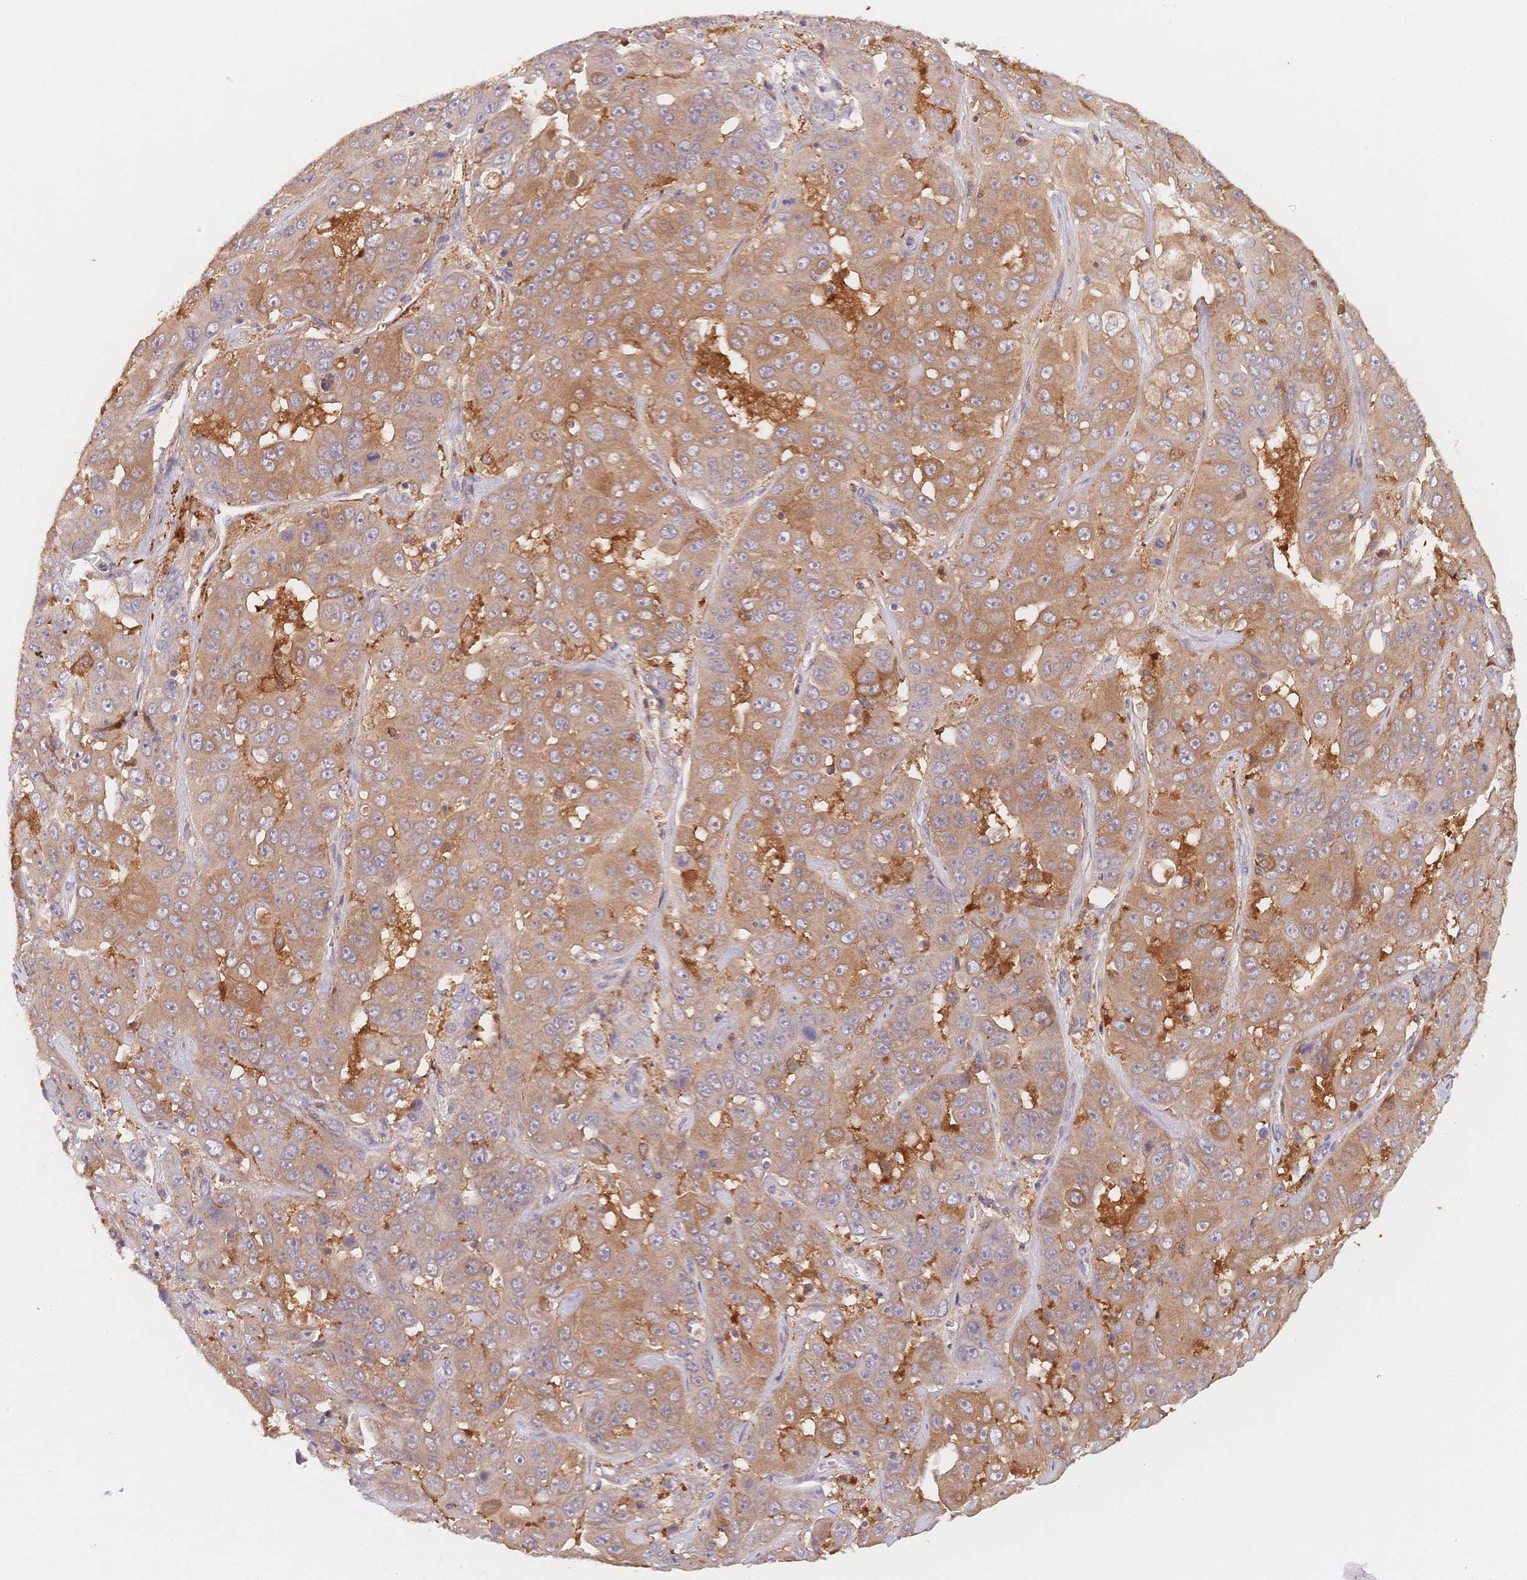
{"staining": {"intensity": "moderate", "quantity": ">75%", "location": "cytoplasmic/membranous"}, "tissue": "liver cancer", "cell_type": "Tumor cells", "image_type": "cancer", "snomed": [{"axis": "morphology", "description": "Cholangiocarcinoma"}, {"axis": "topography", "description": "Liver"}], "caption": "The immunohistochemical stain highlights moderate cytoplasmic/membranous positivity in tumor cells of liver cancer (cholangiocarcinoma) tissue.", "gene": "C12orf75", "patient": {"sex": "female", "age": 52}}